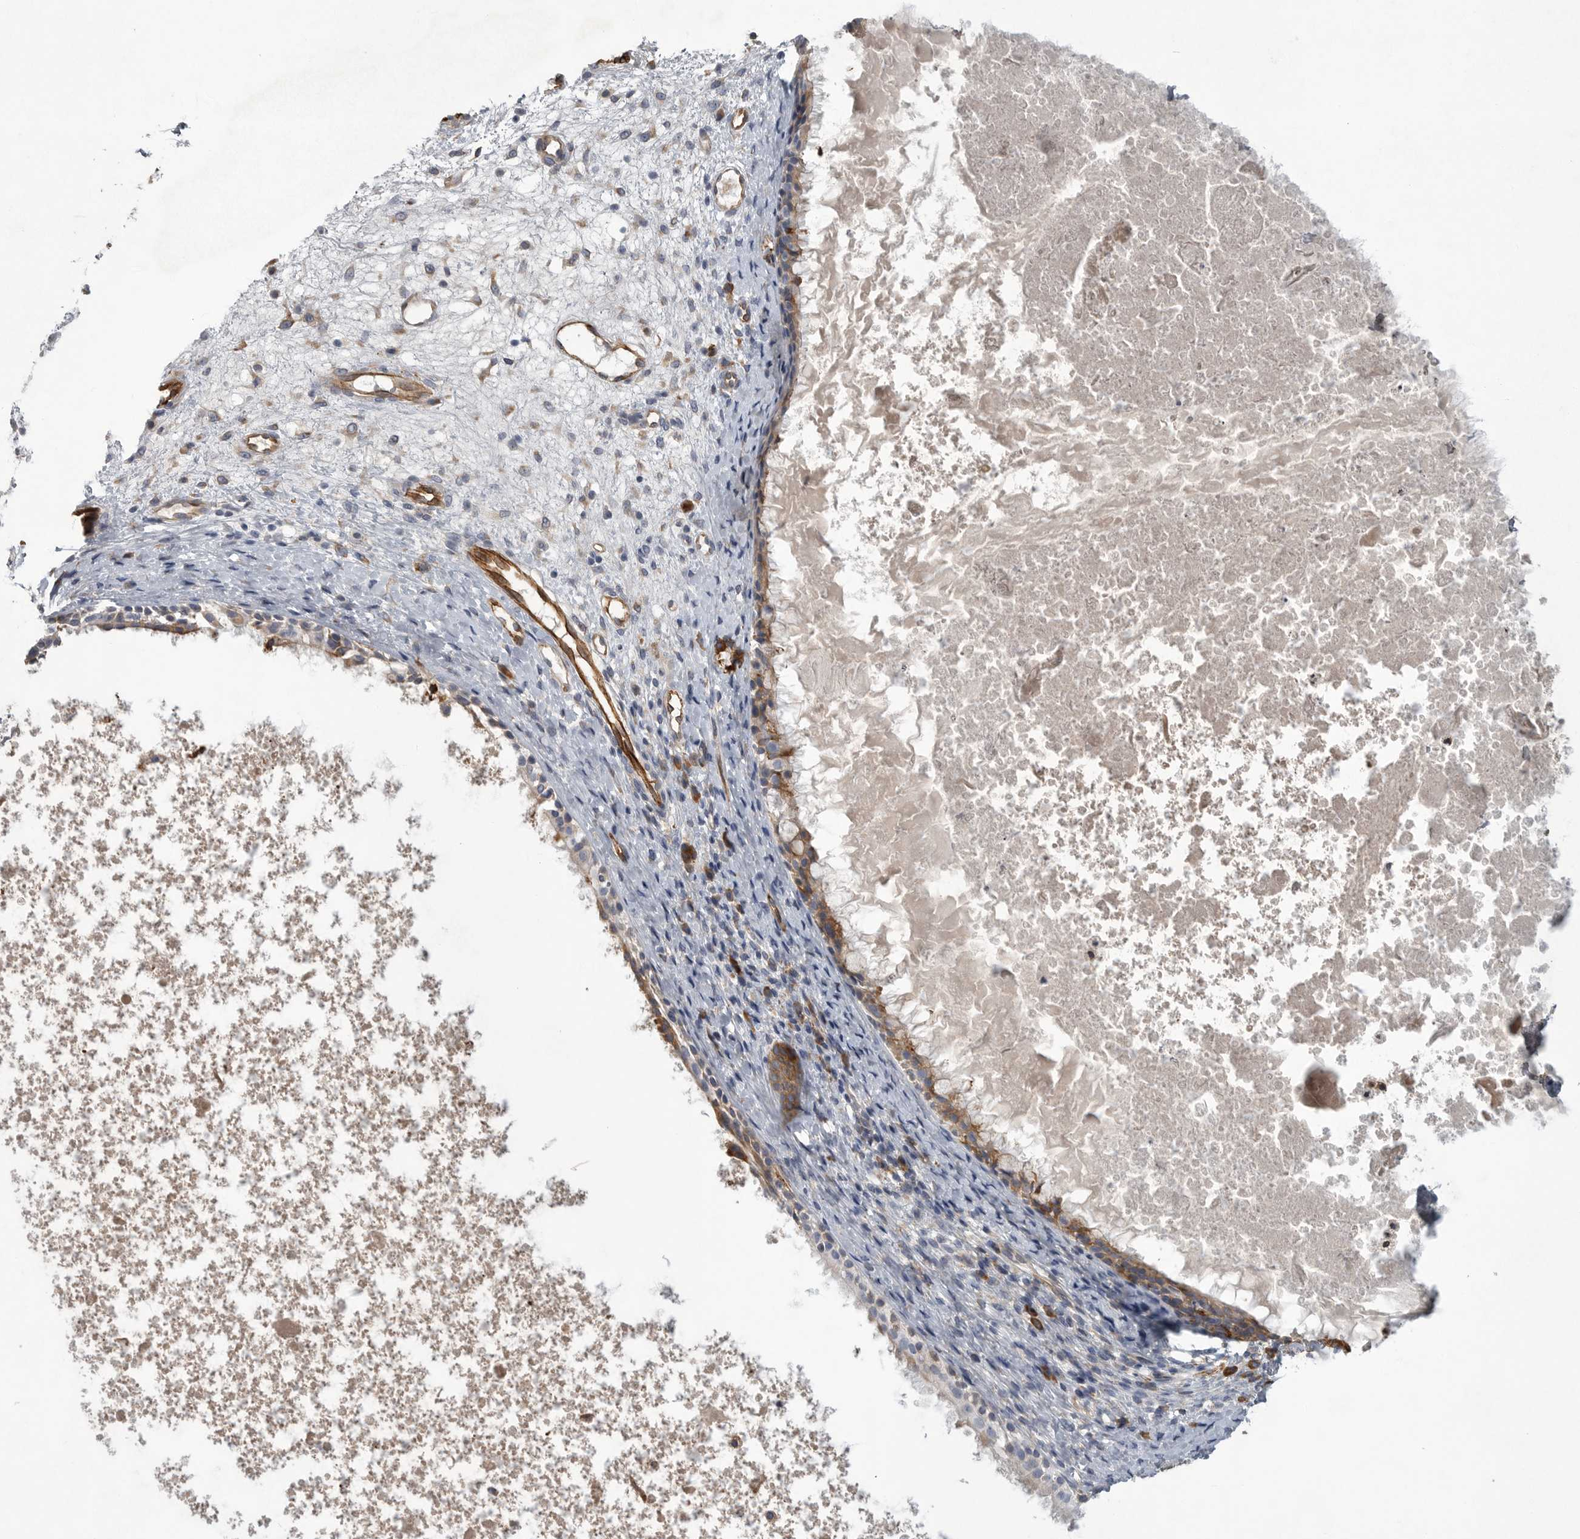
{"staining": {"intensity": "moderate", "quantity": "<25%", "location": "cytoplasmic/membranous"}, "tissue": "nasopharynx", "cell_type": "Respiratory epithelial cells", "image_type": "normal", "snomed": [{"axis": "morphology", "description": "Normal tissue, NOS"}, {"axis": "topography", "description": "Nasopharynx"}], "caption": "Protein expression by immunohistochemistry displays moderate cytoplasmic/membranous staining in approximately <25% of respiratory epithelial cells in benign nasopharynx. (DAB IHC with brightfield microscopy, high magnification).", "gene": "MINPP1", "patient": {"sex": "male", "age": 22}}